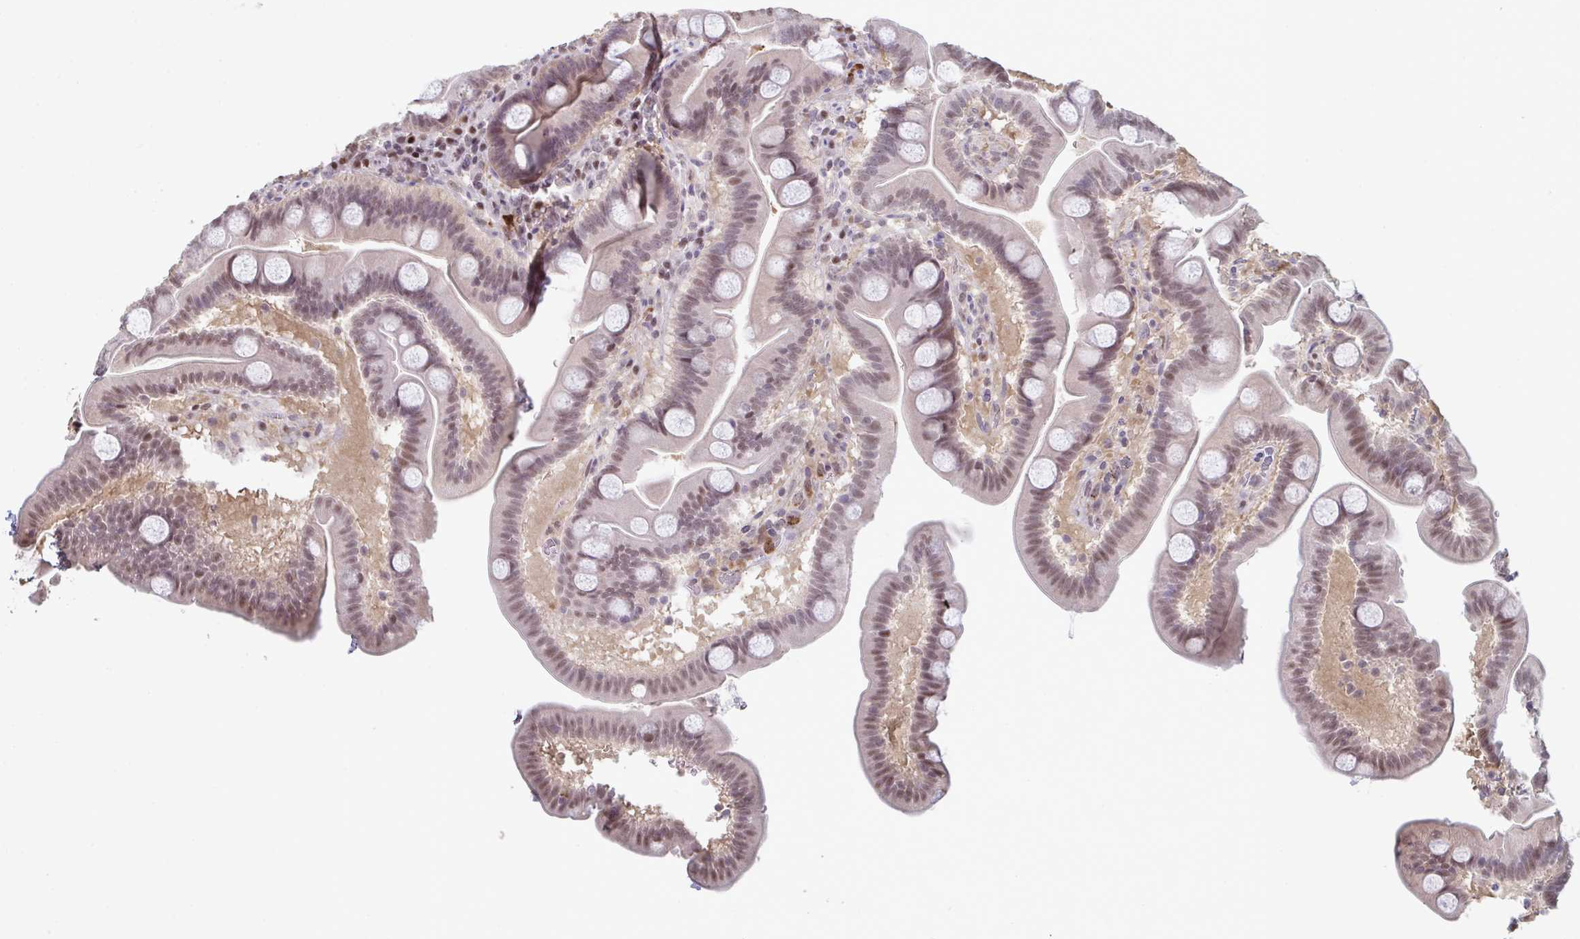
{"staining": {"intensity": "moderate", "quantity": "25%-75%", "location": "nuclear"}, "tissue": "duodenum", "cell_type": "Glandular cells", "image_type": "normal", "snomed": [{"axis": "morphology", "description": "Normal tissue, NOS"}, {"axis": "topography", "description": "Duodenum"}], "caption": "Protein analysis of normal duodenum exhibits moderate nuclear expression in about 25%-75% of glandular cells.", "gene": "ACD", "patient": {"sex": "male", "age": 59}}